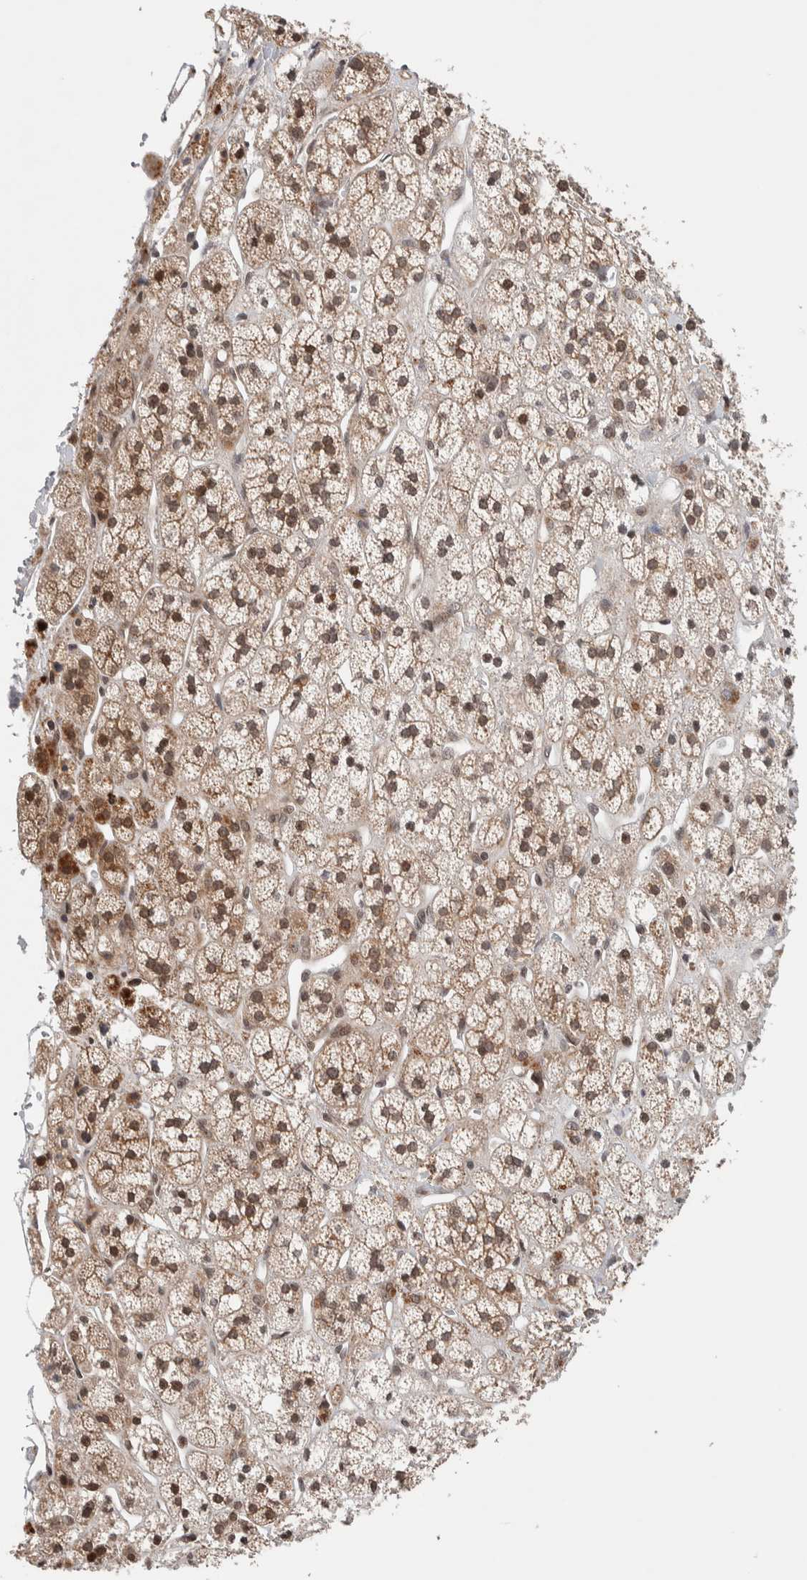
{"staining": {"intensity": "moderate", "quantity": ">75%", "location": "cytoplasmic/membranous"}, "tissue": "adrenal gland", "cell_type": "Glandular cells", "image_type": "normal", "snomed": [{"axis": "morphology", "description": "Normal tissue, NOS"}, {"axis": "topography", "description": "Adrenal gland"}], "caption": "A histopathology image of human adrenal gland stained for a protein displays moderate cytoplasmic/membranous brown staining in glandular cells. The staining was performed using DAB to visualize the protein expression in brown, while the nuclei were stained in blue with hematoxylin (Magnification: 20x).", "gene": "KCNK1", "patient": {"sex": "male", "age": 56}}